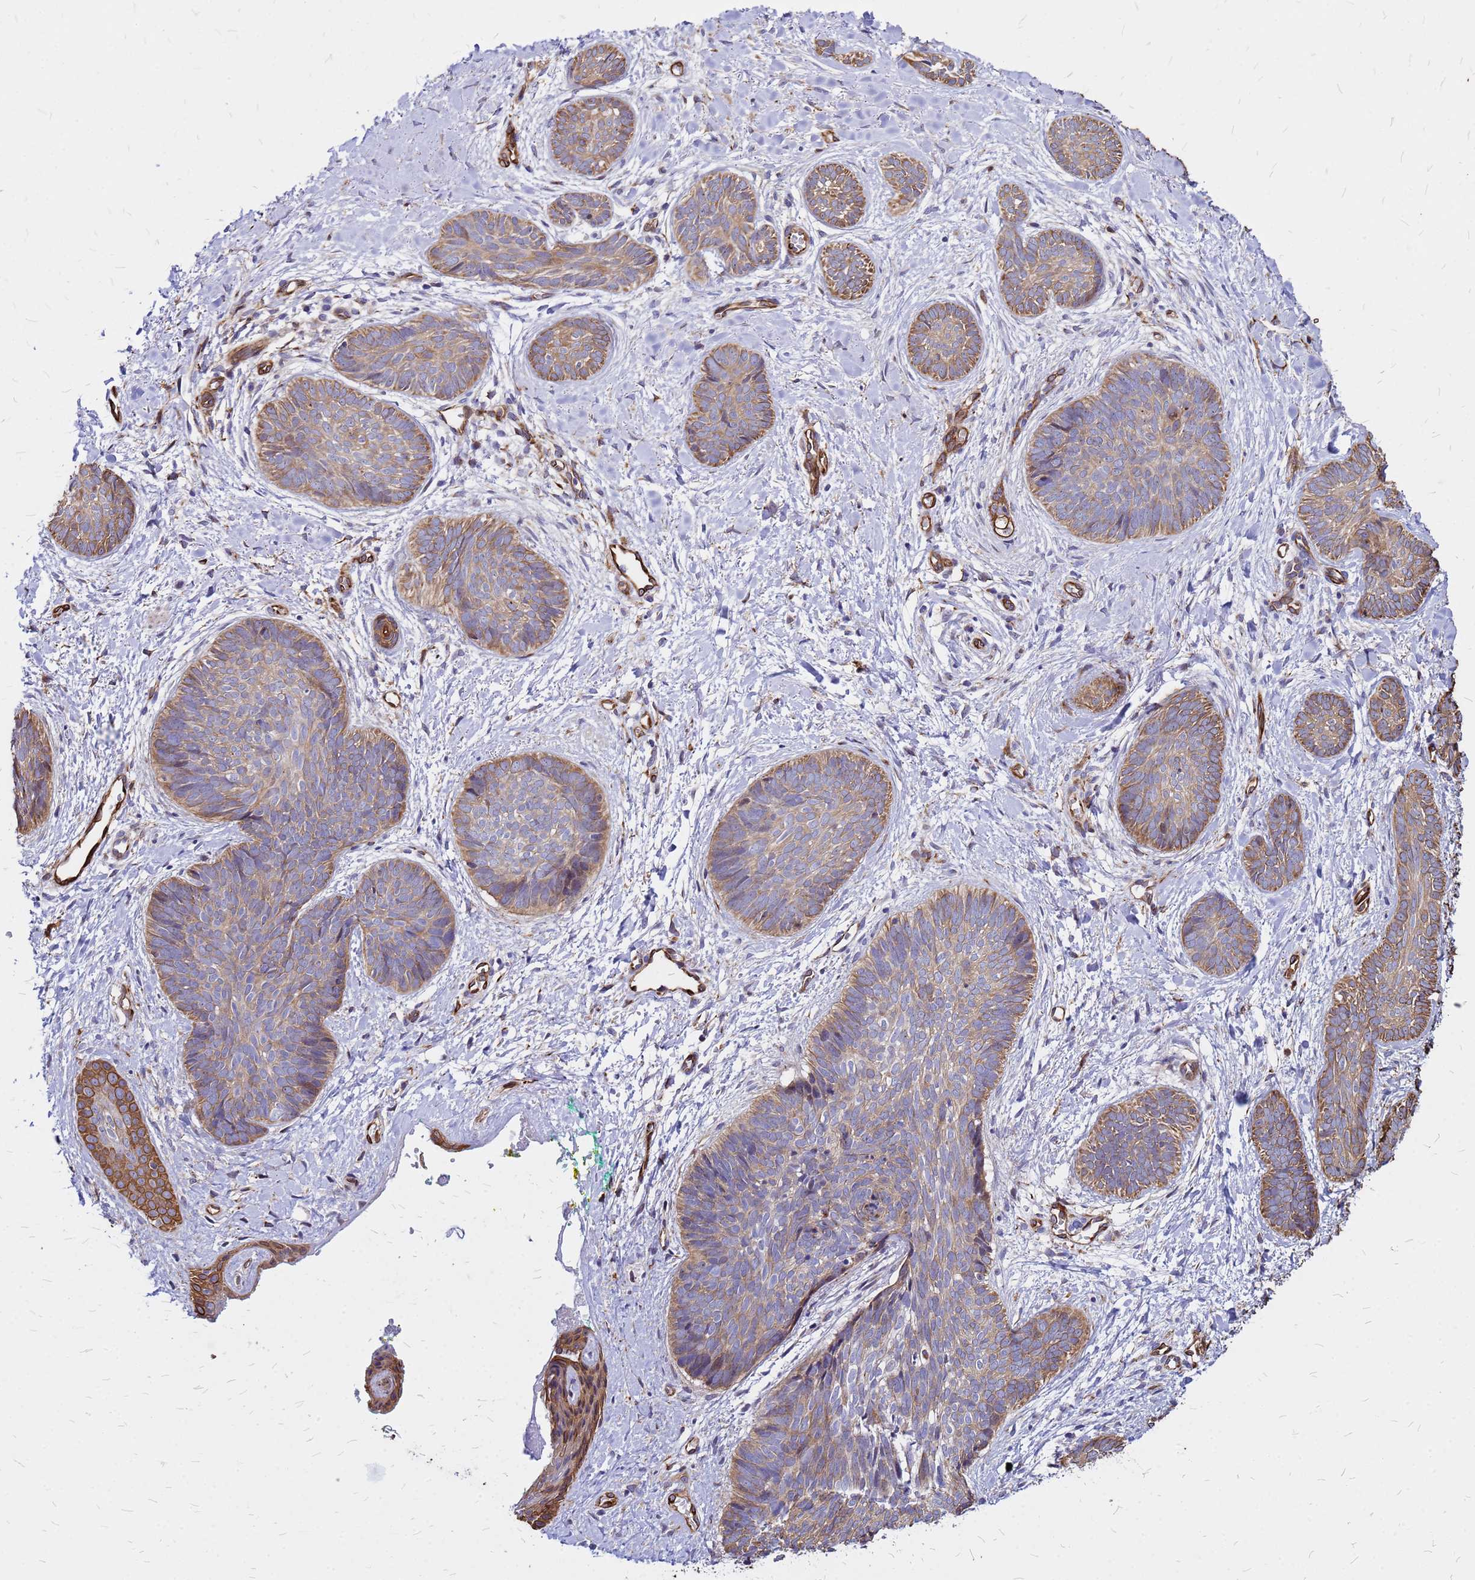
{"staining": {"intensity": "moderate", "quantity": ">75%", "location": "cytoplasmic/membranous"}, "tissue": "skin cancer", "cell_type": "Tumor cells", "image_type": "cancer", "snomed": [{"axis": "morphology", "description": "Basal cell carcinoma"}, {"axis": "topography", "description": "Skin"}], "caption": "Skin basal cell carcinoma tissue displays moderate cytoplasmic/membranous expression in about >75% of tumor cells", "gene": "NOSTRIN", "patient": {"sex": "female", "age": 81}}